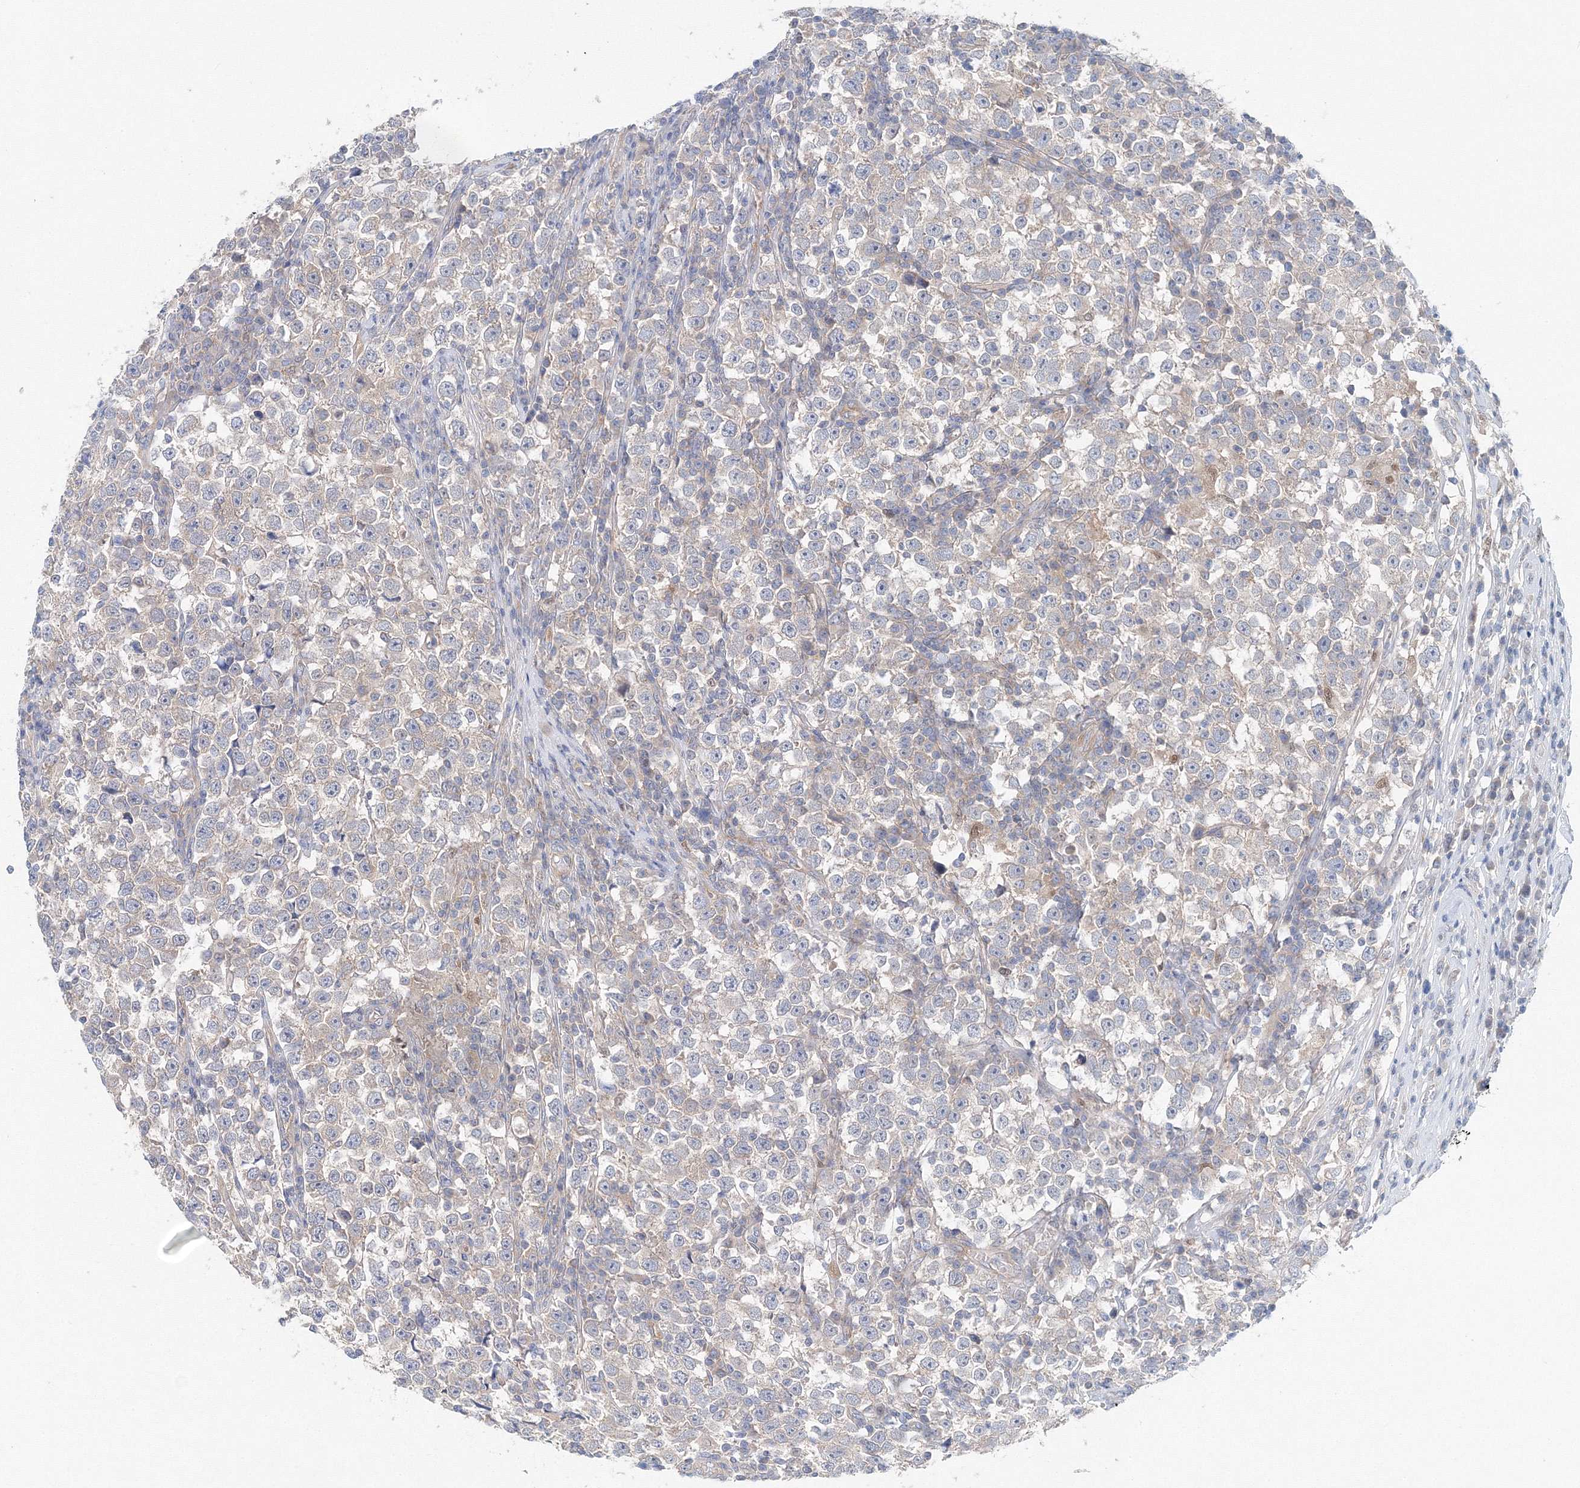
{"staining": {"intensity": "negative", "quantity": "none", "location": "none"}, "tissue": "testis cancer", "cell_type": "Tumor cells", "image_type": "cancer", "snomed": [{"axis": "morphology", "description": "Normal tissue, NOS"}, {"axis": "morphology", "description": "Seminoma, NOS"}, {"axis": "topography", "description": "Testis"}], "caption": "An image of testis cancer stained for a protein exhibits no brown staining in tumor cells.", "gene": "TPRKB", "patient": {"sex": "male", "age": 43}}